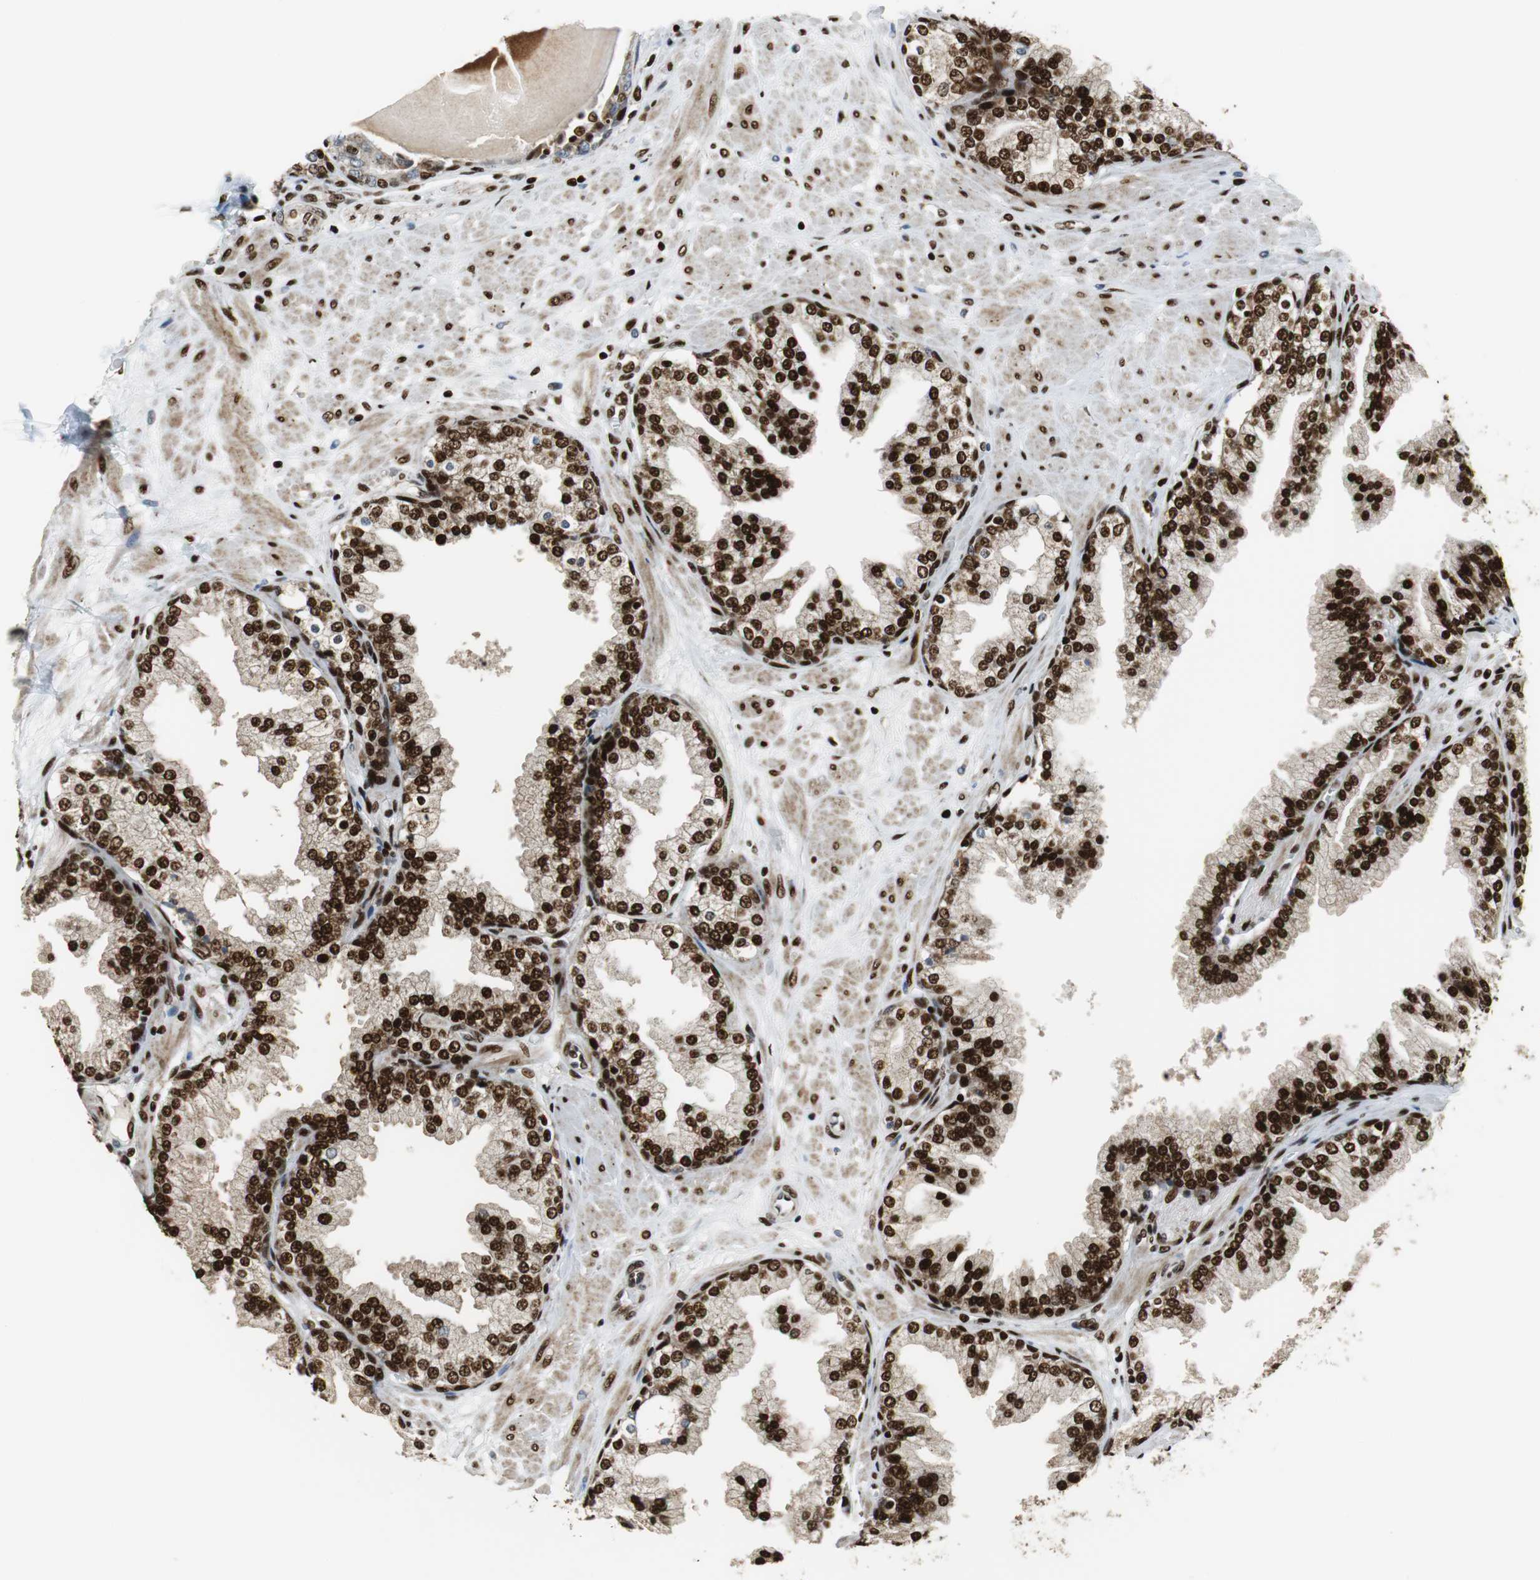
{"staining": {"intensity": "strong", "quantity": ">75%", "location": "nuclear"}, "tissue": "prostate", "cell_type": "Glandular cells", "image_type": "normal", "snomed": [{"axis": "morphology", "description": "Normal tissue, NOS"}, {"axis": "topography", "description": "Prostate"}], "caption": "Protein staining demonstrates strong nuclear staining in about >75% of glandular cells in unremarkable prostate.", "gene": "HDAC1", "patient": {"sex": "male", "age": 51}}